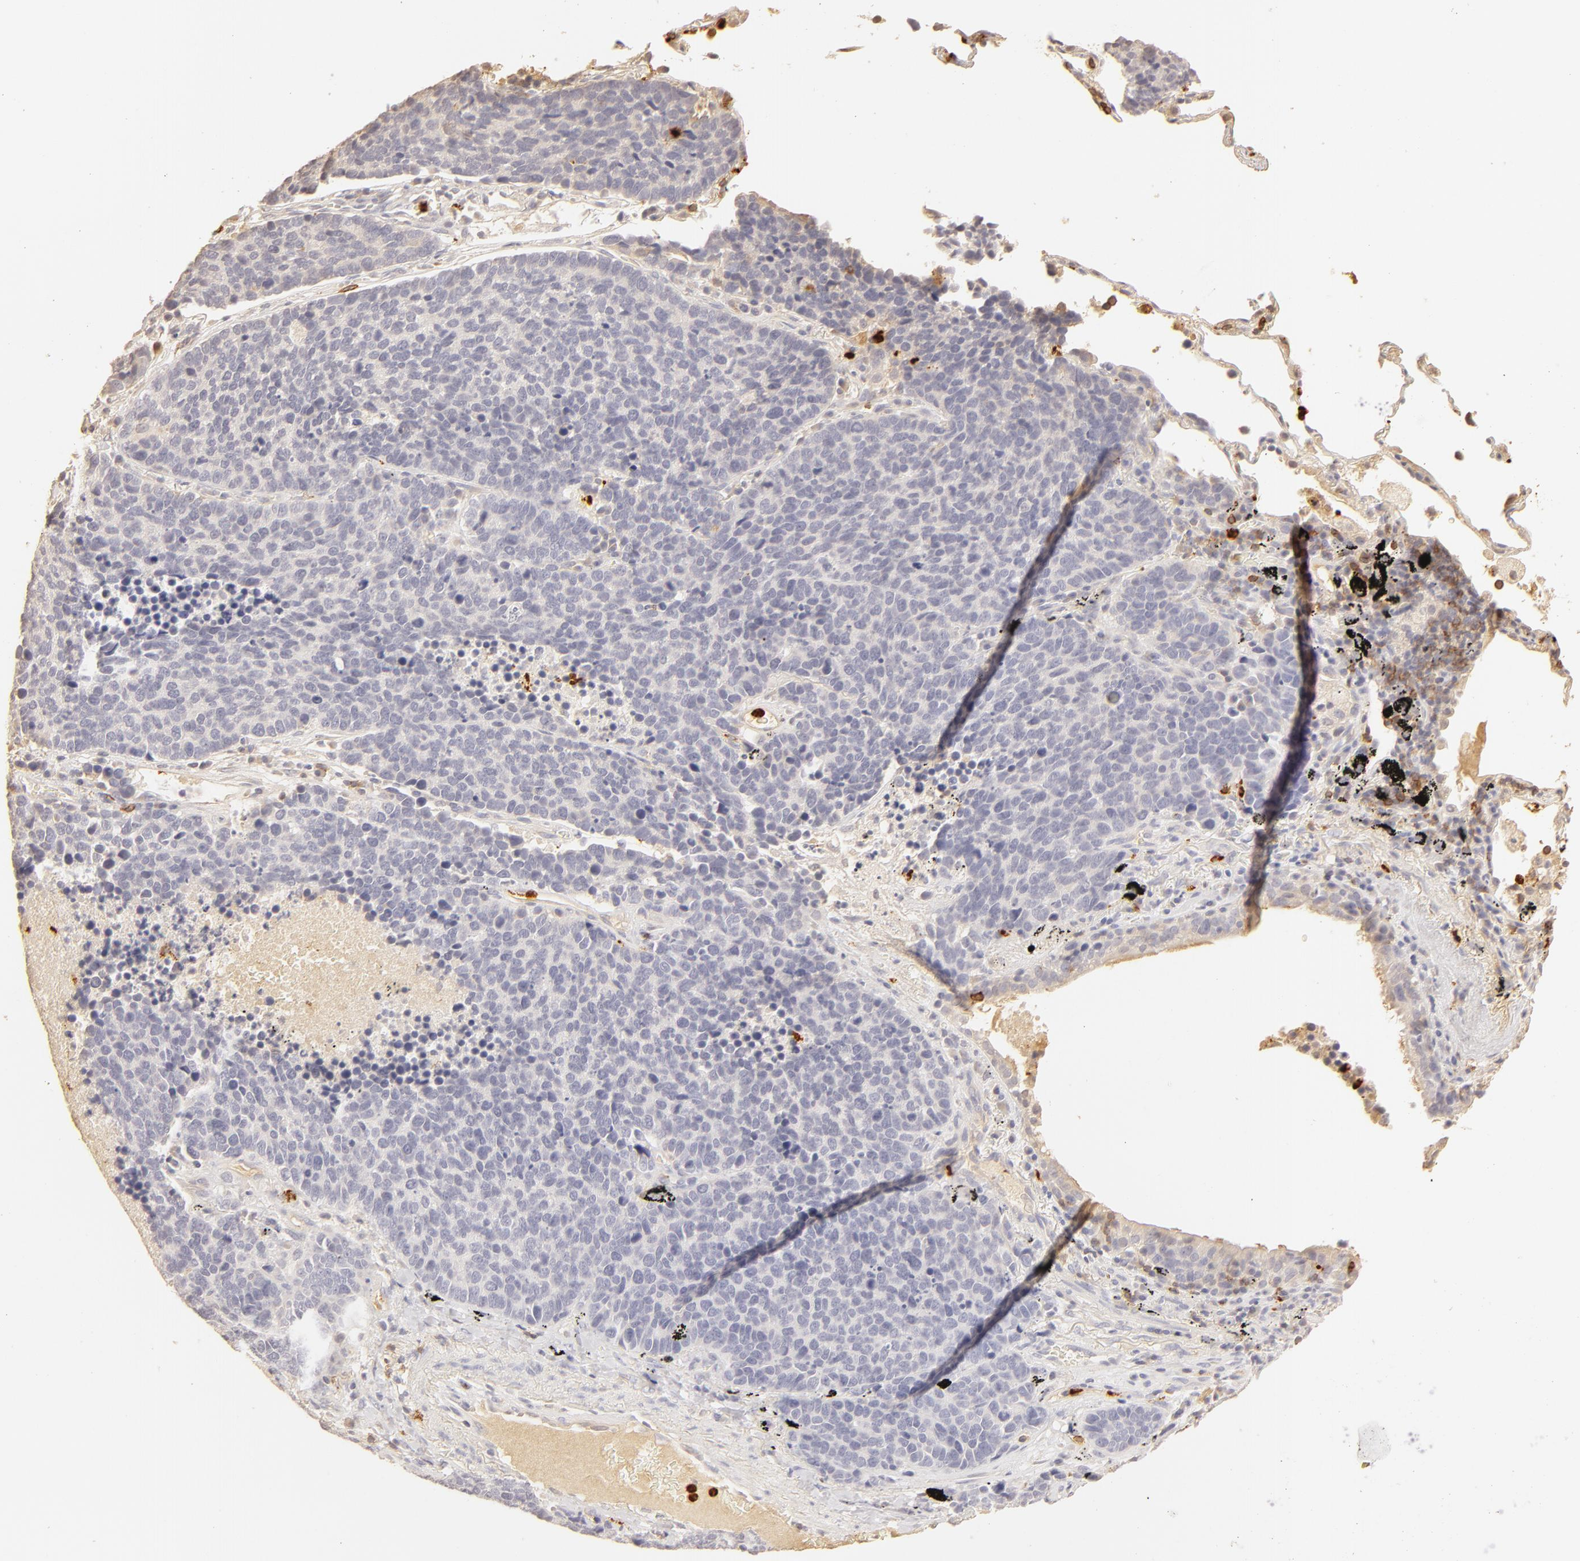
{"staining": {"intensity": "negative", "quantity": "none", "location": "none"}, "tissue": "lung cancer", "cell_type": "Tumor cells", "image_type": "cancer", "snomed": [{"axis": "morphology", "description": "Neoplasm, malignant, NOS"}, {"axis": "topography", "description": "Lung"}], "caption": "High power microscopy image of an immunohistochemistry (IHC) photomicrograph of lung cancer, revealing no significant staining in tumor cells.", "gene": "C1R", "patient": {"sex": "female", "age": 75}}